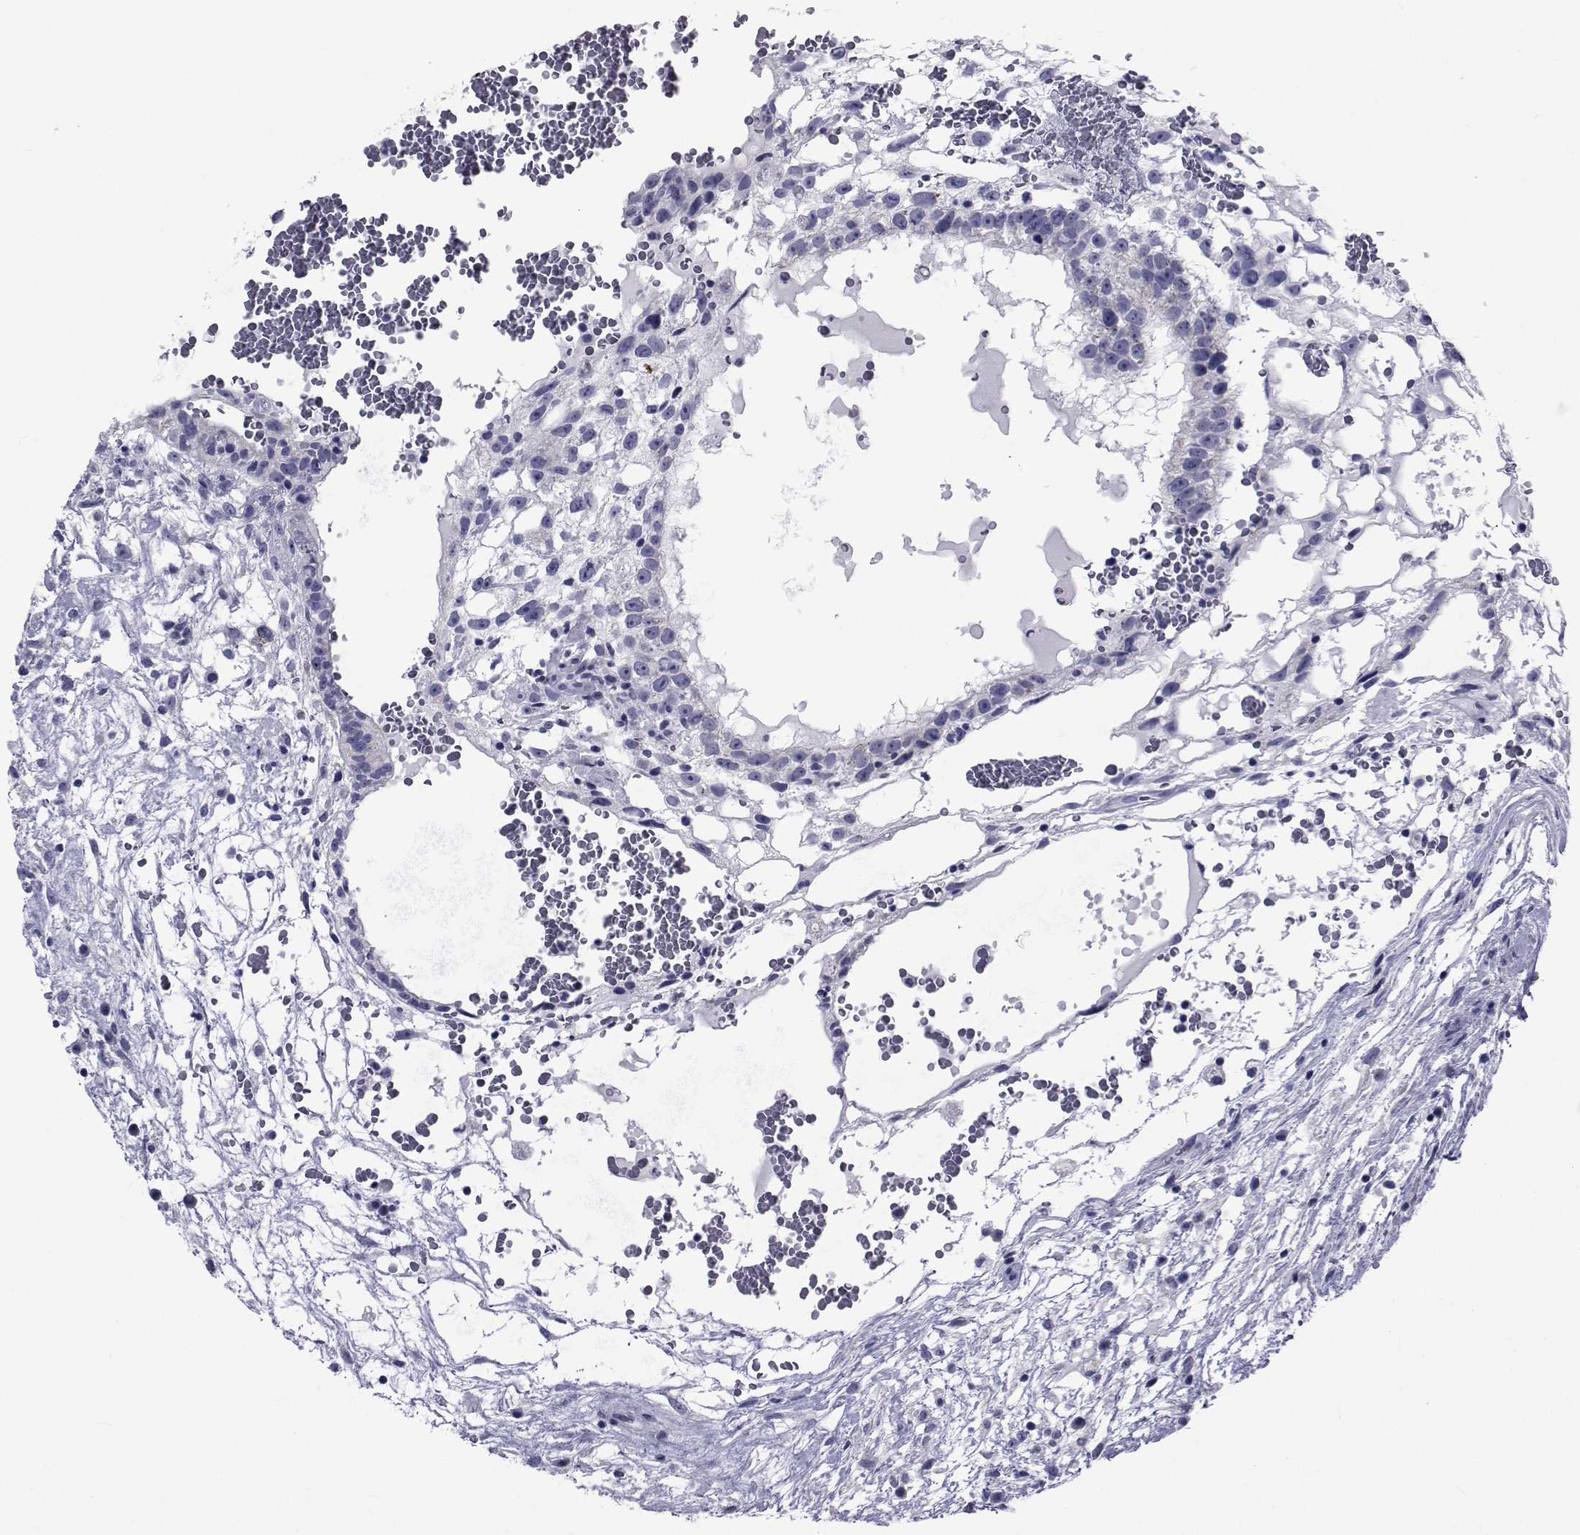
{"staining": {"intensity": "negative", "quantity": "none", "location": "none"}, "tissue": "testis cancer", "cell_type": "Tumor cells", "image_type": "cancer", "snomed": [{"axis": "morphology", "description": "Normal tissue, NOS"}, {"axis": "morphology", "description": "Carcinoma, Embryonal, NOS"}, {"axis": "topography", "description": "Testis"}], "caption": "An image of human embryonal carcinoma (testis) is negative for staining in tumor cells.", "gene": "GKAP1", "patient": {"sex": "male", "age": 32}}